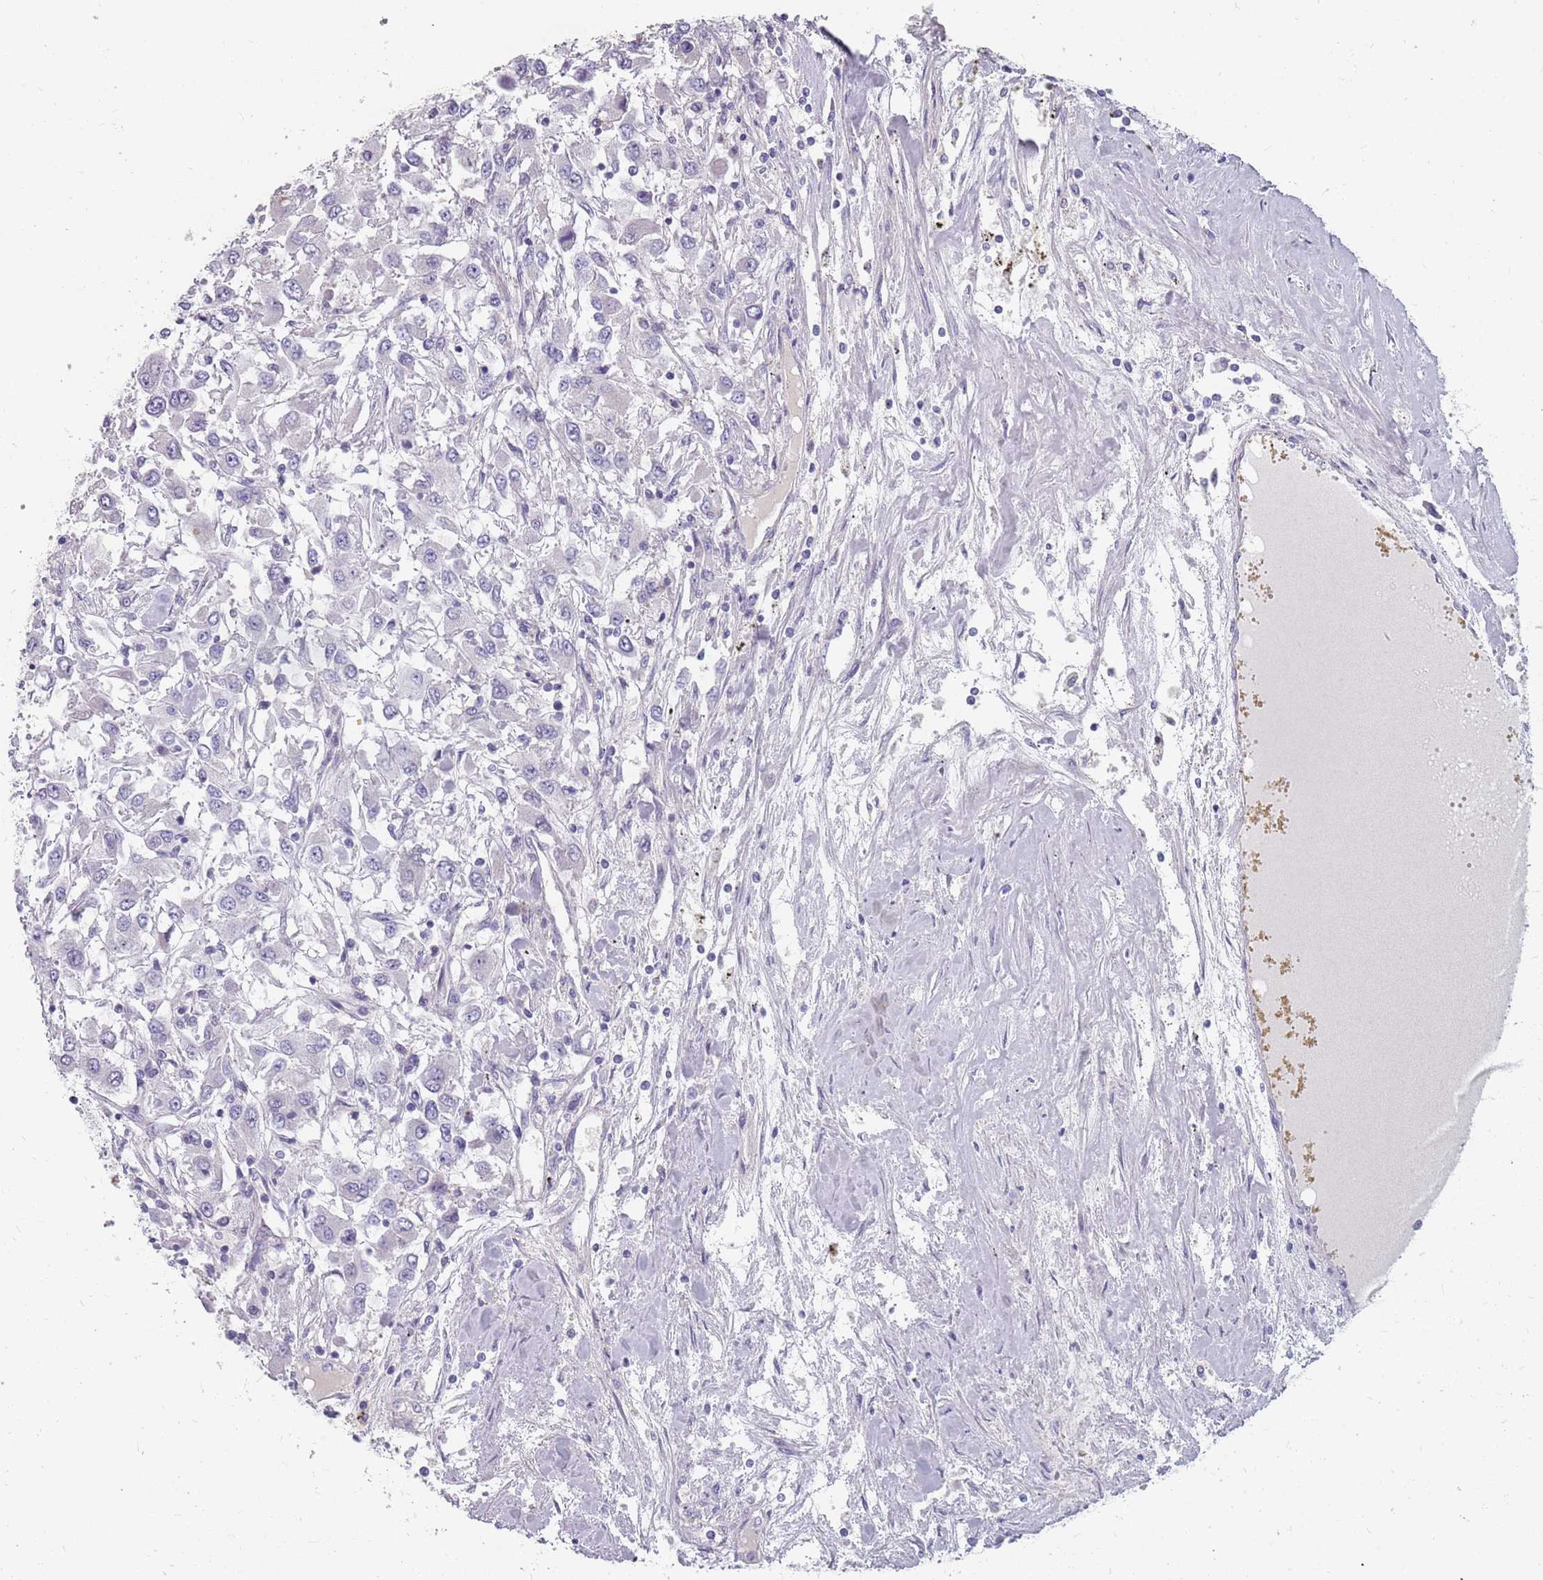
{"staining": {"intensity": "negative", "quantity": "none", "location": "none"}, "tissue": "renal cancer", "cell_type": "Tumor cells", "image_type": "cancer", "snomed": [{"axis": "morphology", "description": "Adenocarcinoma, NOS"}, {"axis": "topography", "description": "Kidney"}], "caption": "Tumor cells are negative for brown protein staining in renal cancer (adenocarcinoma).", "gene": "CMTR2", "patient": {"sex": "female", "age": 67}}